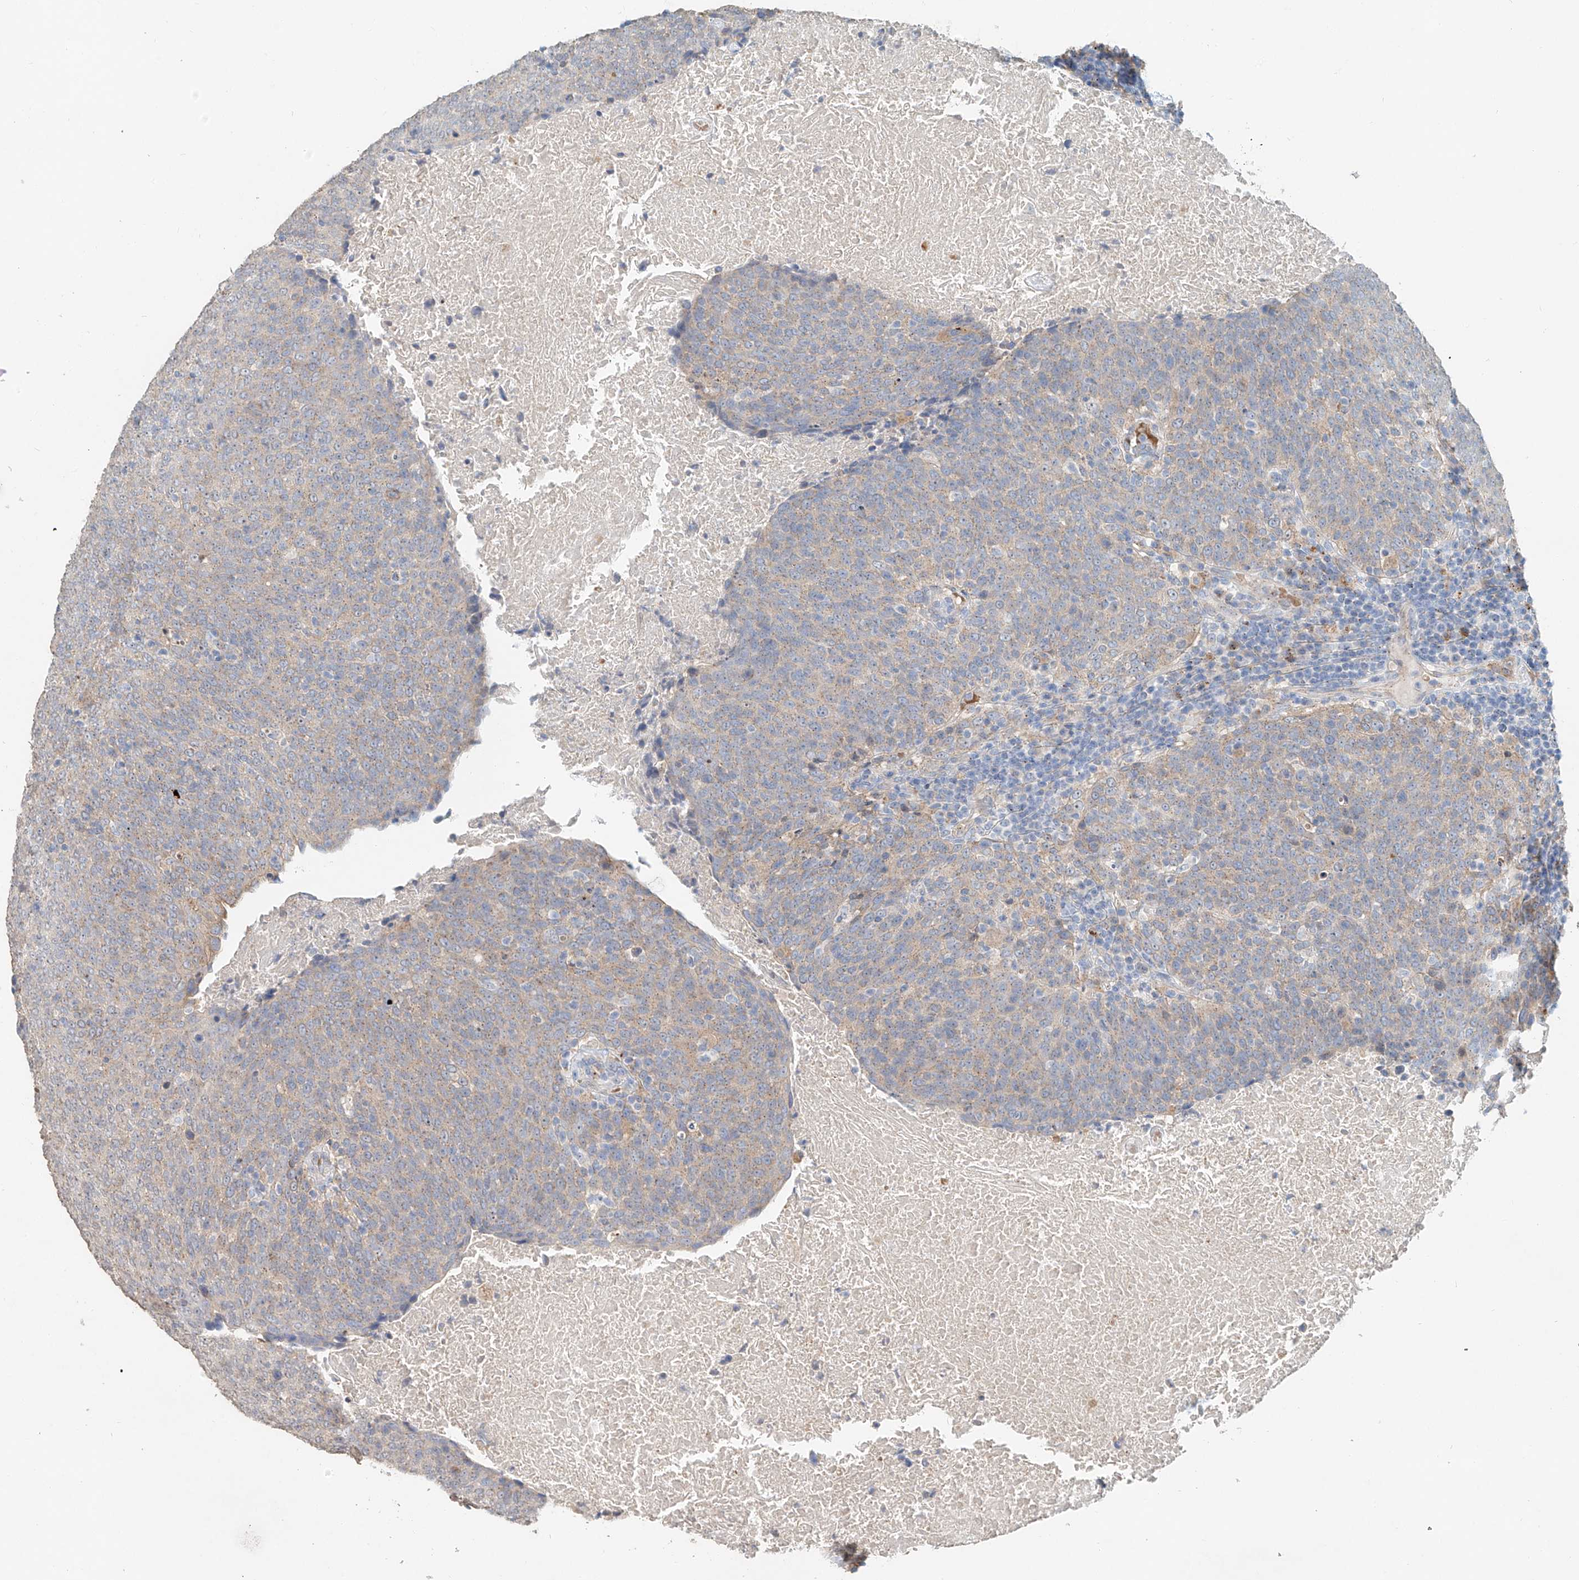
{"staining": {"intensity": "weak", "quantity": "<25%", "location": "cytoplasmic/membranous"}, "tissue": "head and neck cancer", "cell_type": "Tumor cells", "image_type": "cancer", "snomed": [{"axis": "morphology", "description": "Squamous cell carcinoma, NOS"}, {"axis": "morphology", "description": "Squamous cell carcinoma, metastatic, NOS"}, {"axis": "topography", "description": "Lymph node"}, {"axis": "topography", "description": "Head-Neck"}], "caption": "The photomicrograph reveals no significant expression in tumor cells of head and neck metastatic squamous cell carcinoma.", "gene": "TRIM47", "patient": {"sex": "male", "age": 62}}